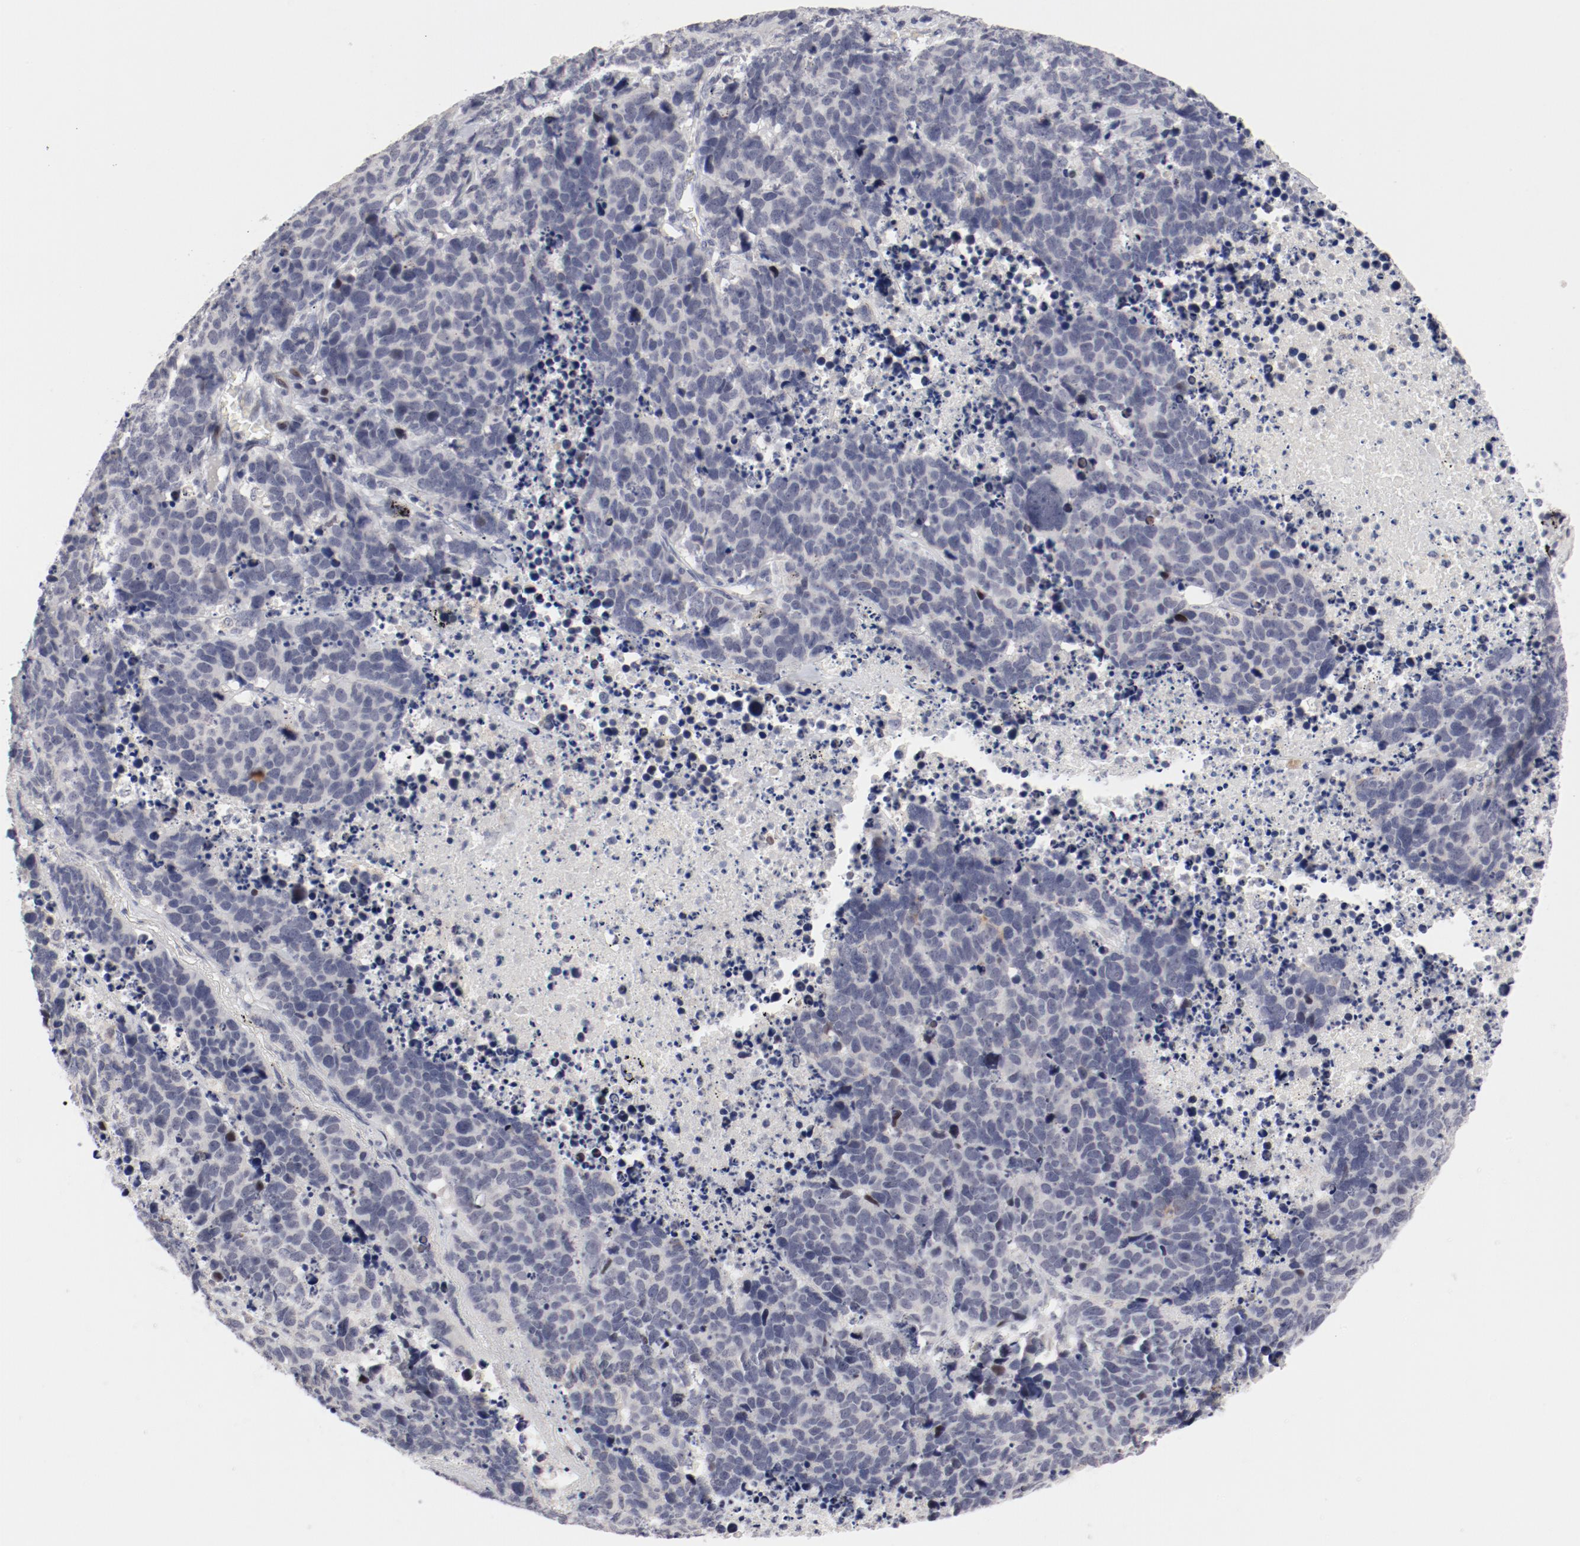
{"staining": {"intensity": "negative", "quantity": "none", "location": "none"}, "tissue": "lung cancer", "cell_type": "Tumor cells", "image_type": "cancer", "snomed": [{"axis": "morphology", "description": "Carcinoid, malignant, NOS"}, {"axis": "topography", "description": "Lung"}], "caption": "IHC of human lung cancer reveals no expression in tumor cells.", "gene": "FSCB", "patient": {"sex": "male", "age": 60}}